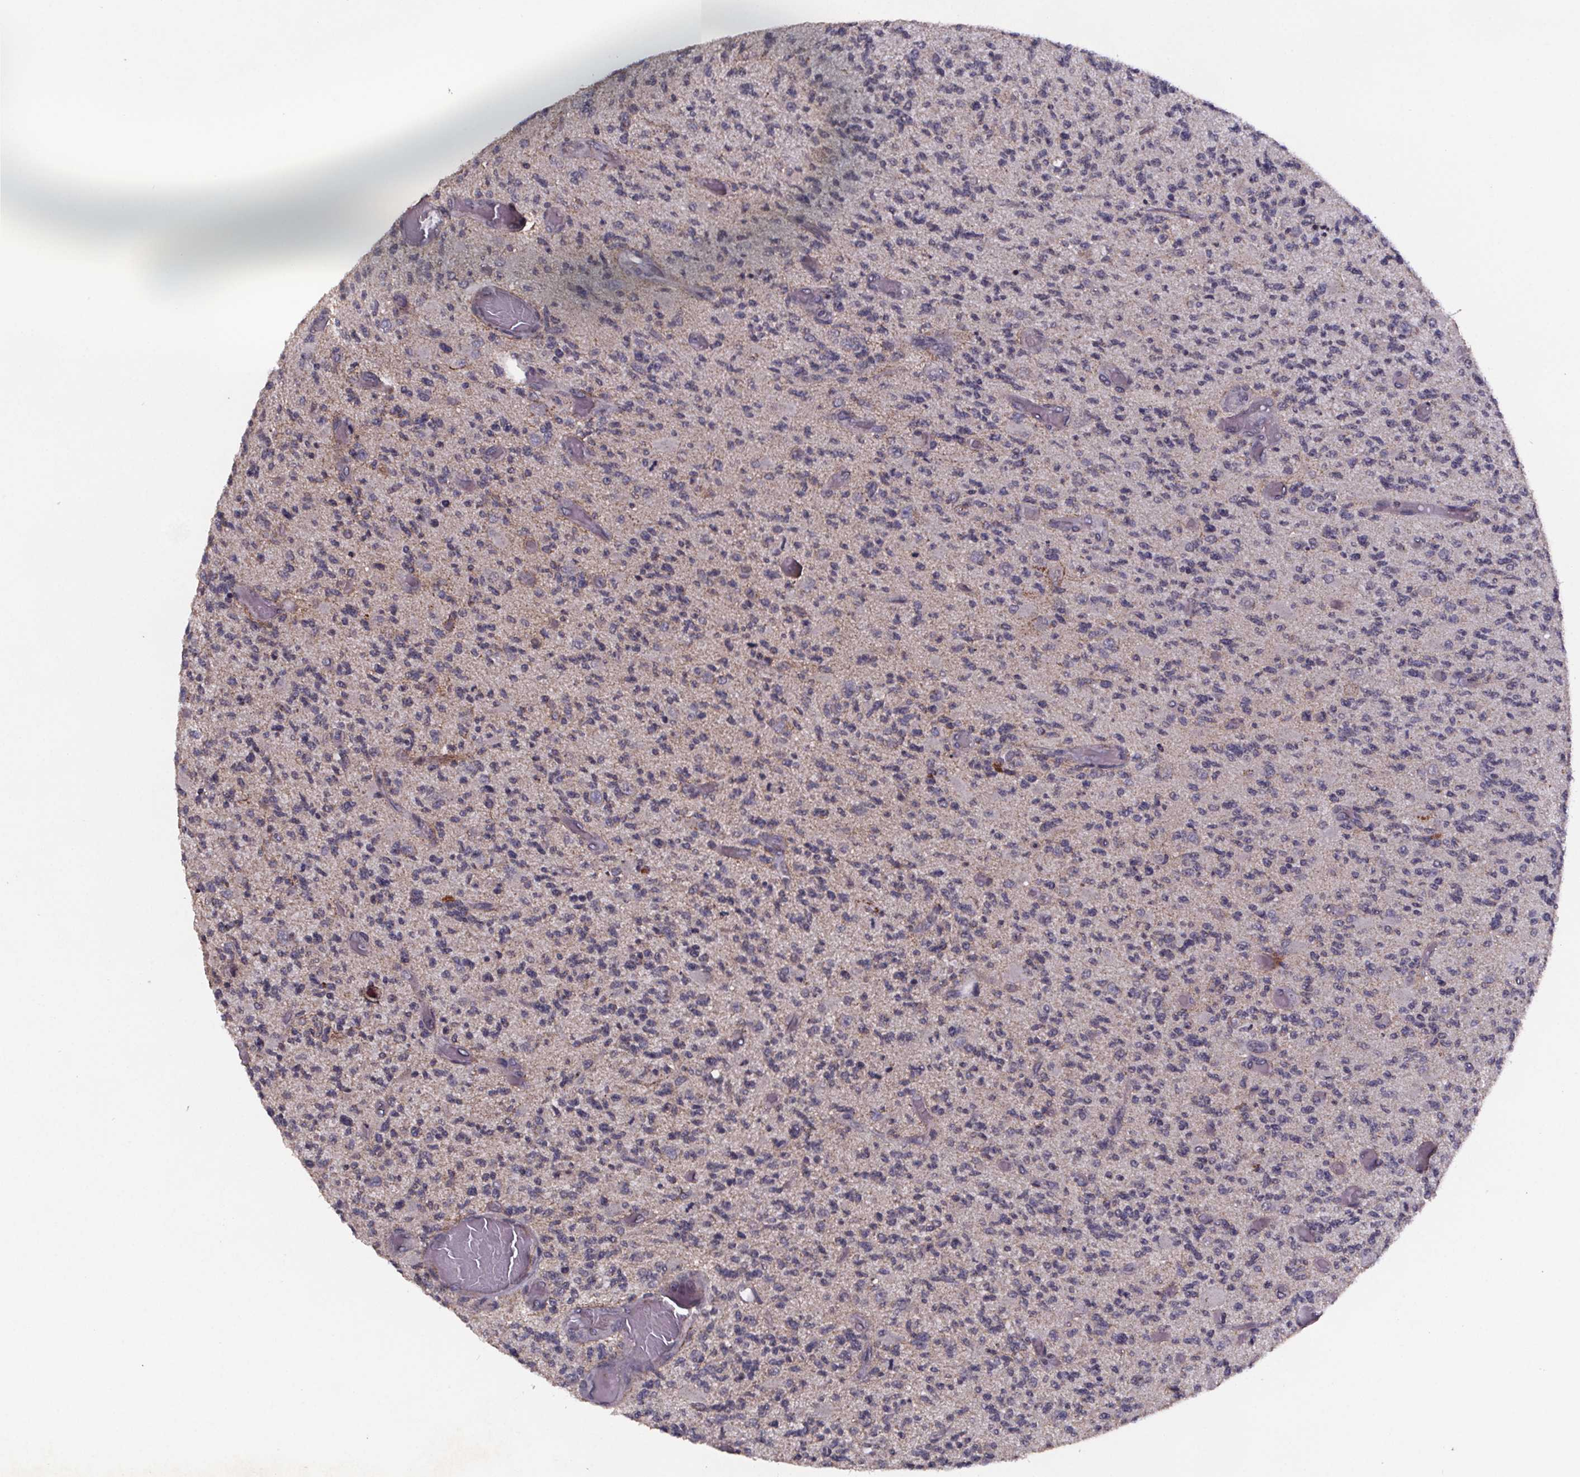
{"staining": {"intensity": "negative", "quantity": "none", "location": "none"}, "tissue": "glioma", "cell_type": "Tumor cells", "image_type": "cancer", "snomed": [{"axis": "morphology", "description": "Glioma, malignant, High grade"}, {"axis": "topography", "description": "Brain"}], "caption": "Immunohistochemistry of human glioma demonstrates no positivity in tumor cells.", "gene": "PALLD", "patient": {"sex": "female", "age": 63}}